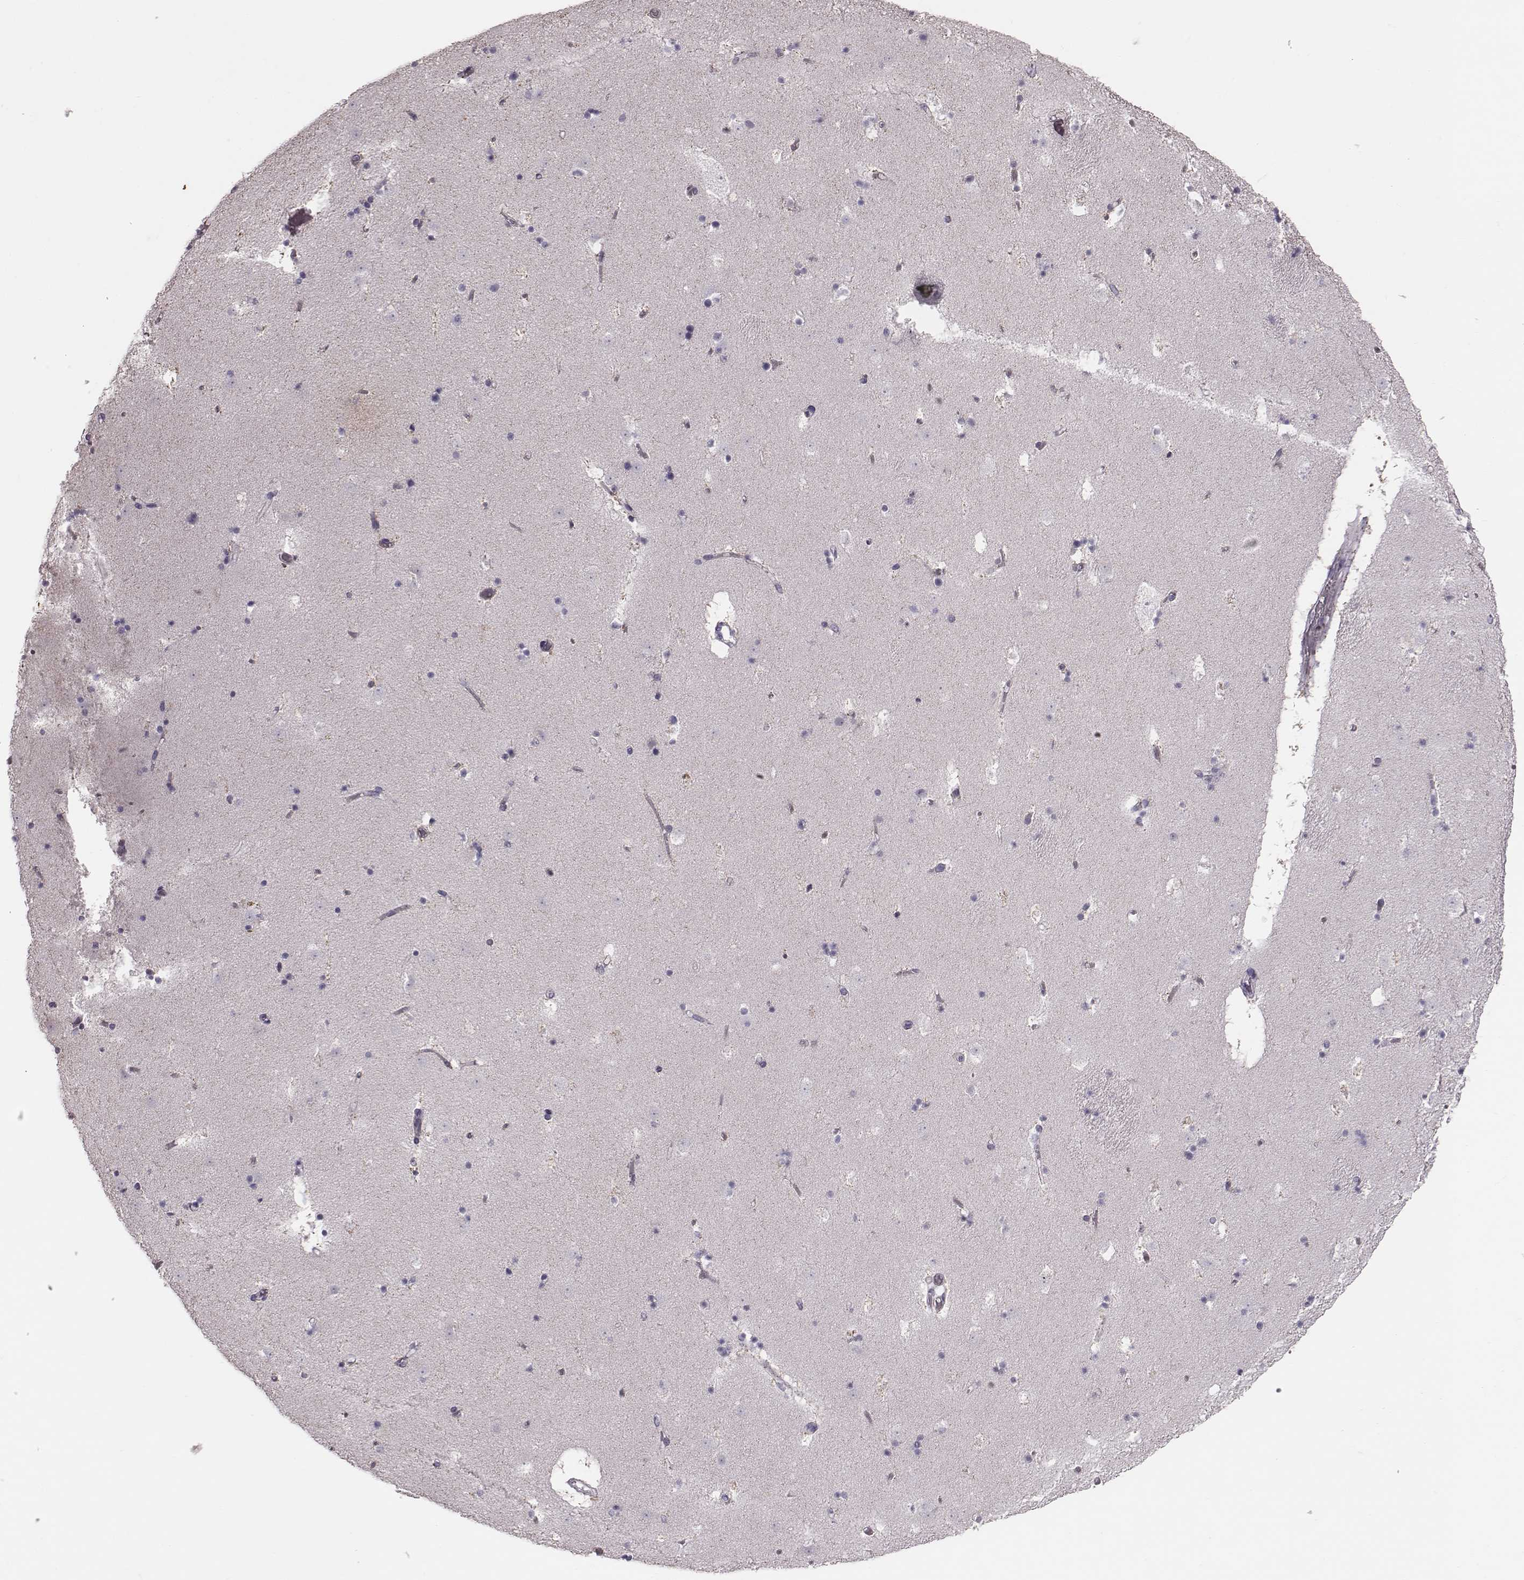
{"staining": {"intensity": "negative", "quantity": "none", "location": "none"}, "tissue": "caudate", "cell_type": "Glial cells", "image_type": "normal", "snomed": [{"axis": "morphology", "description": "Normal tissue, NOS"}, {"axis": "topography", "description": "Lateral ventricle wall"}], "caption": "Human caudate stained for a protein using IHC shows no staining in glial cells.", "gene": "CRISP1", "patient": {"sex": "female", "age": 42}}